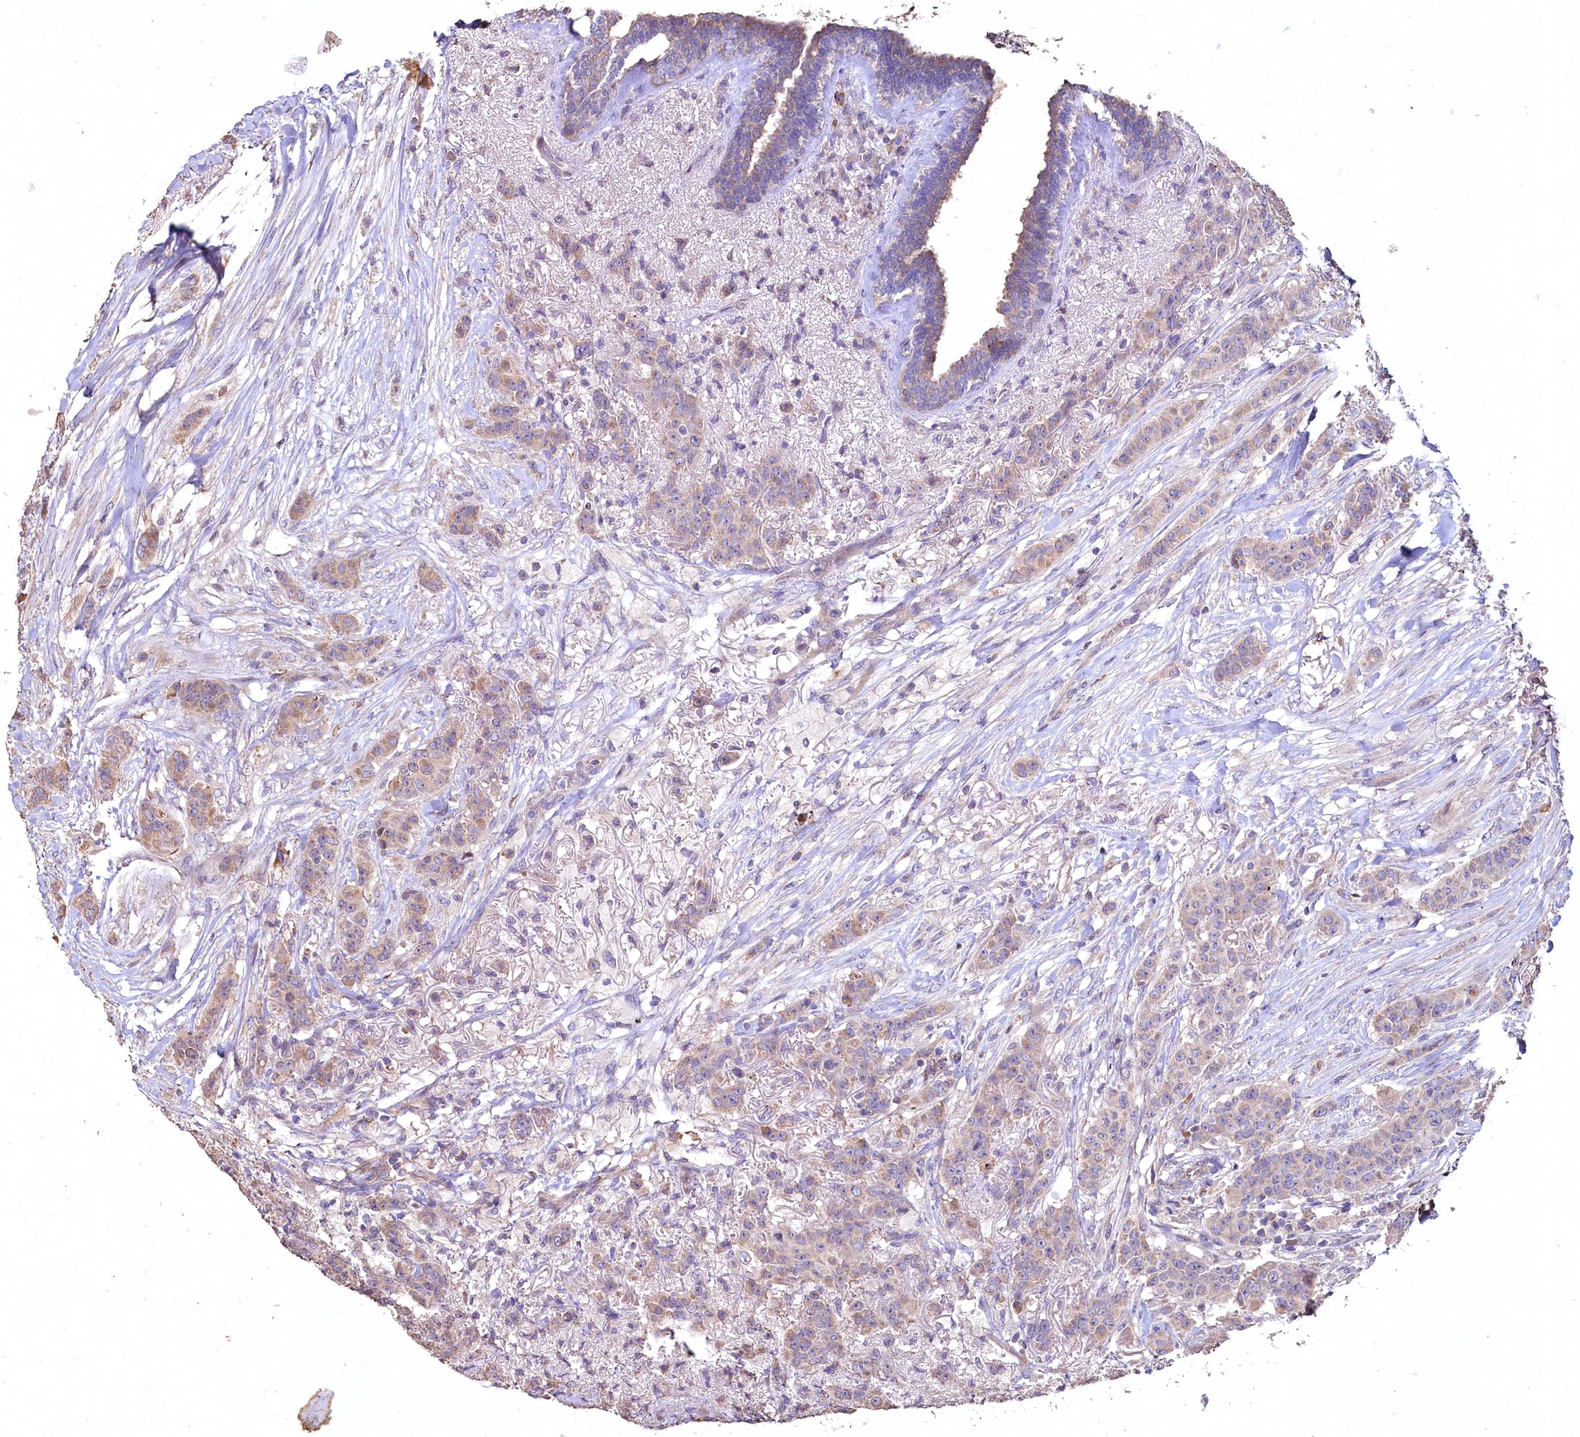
{"staining": {"intensity": "weak", "quantity": "<25%", "location": "cytoplasmic/membranous"}, "tissue": "breast cancer", "cell_type": "Tumor cells", "image_type": "cancer", "snomed": [{"axis": "morphology", "description": "Duct carcinoma"}, {"axis": "topography", "description": "Breast"}], "caption": "Histopathology image shows no protein positivity in tumor cells of breast cancer tissue.", "gene": "FUNDC1", "patient": {"sex": "female", "age": 40}}